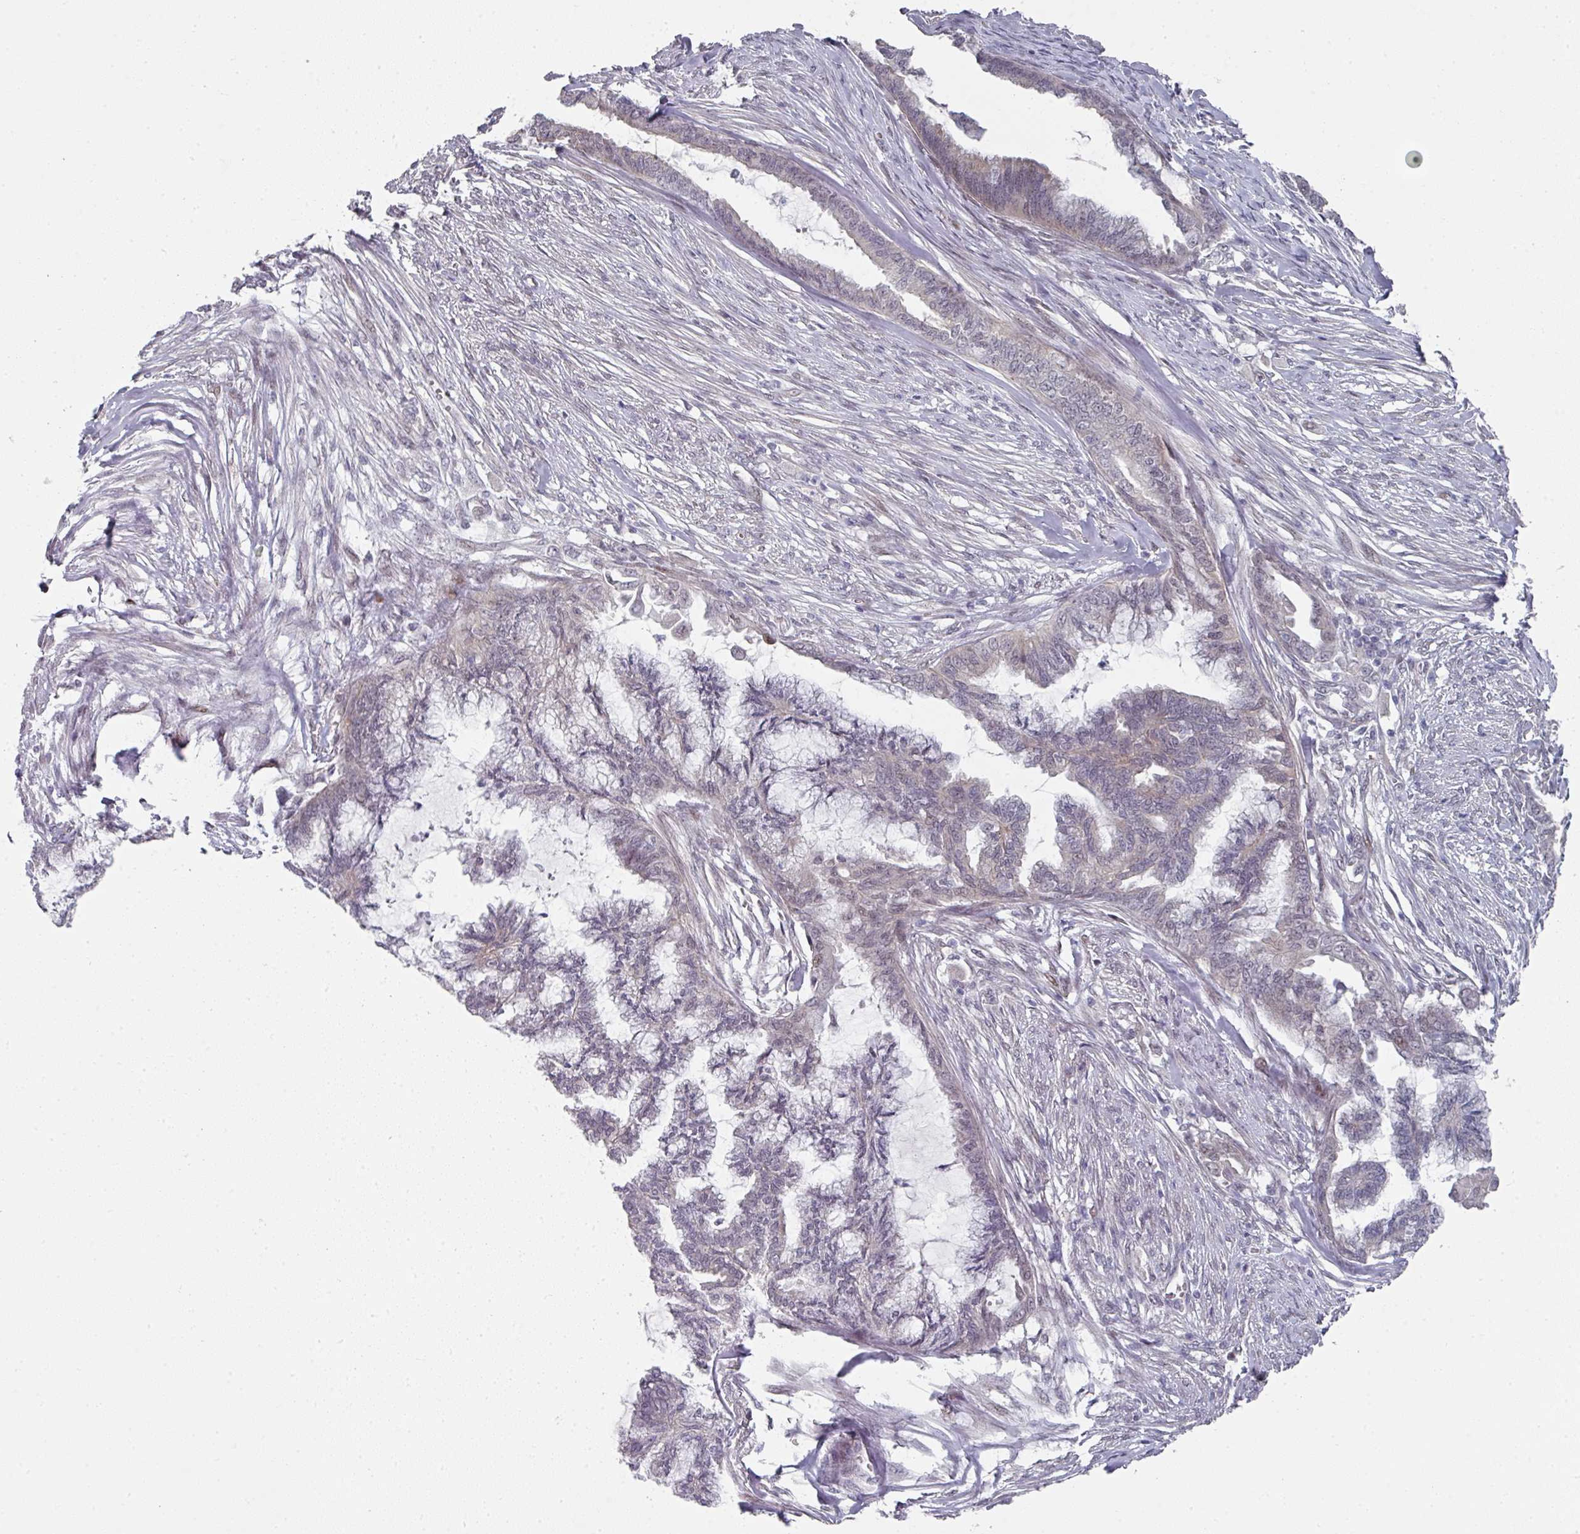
{"staining": {"intensity": "negative", "quantity": "none", "location": "none"}, "tissue": "endometrial cancer", "cell_type": "Tumor cells", "image_type": "cancer", "snomed": [{"axis": "morphology", "description": "Adenocarcinoma, NOS"}, {"axis": "topography", "description": "Endometrium"}], "caption": "Histopathology image shows no significant protein staining in tumor cells of endometrial cancer. (Brightfield microscopy of DAB (3,3'-diaminobenzidine) immunohistochemistry at high magnification).", "gene": "TMCC1", "patient": {"sex": "female", "age": 86}}